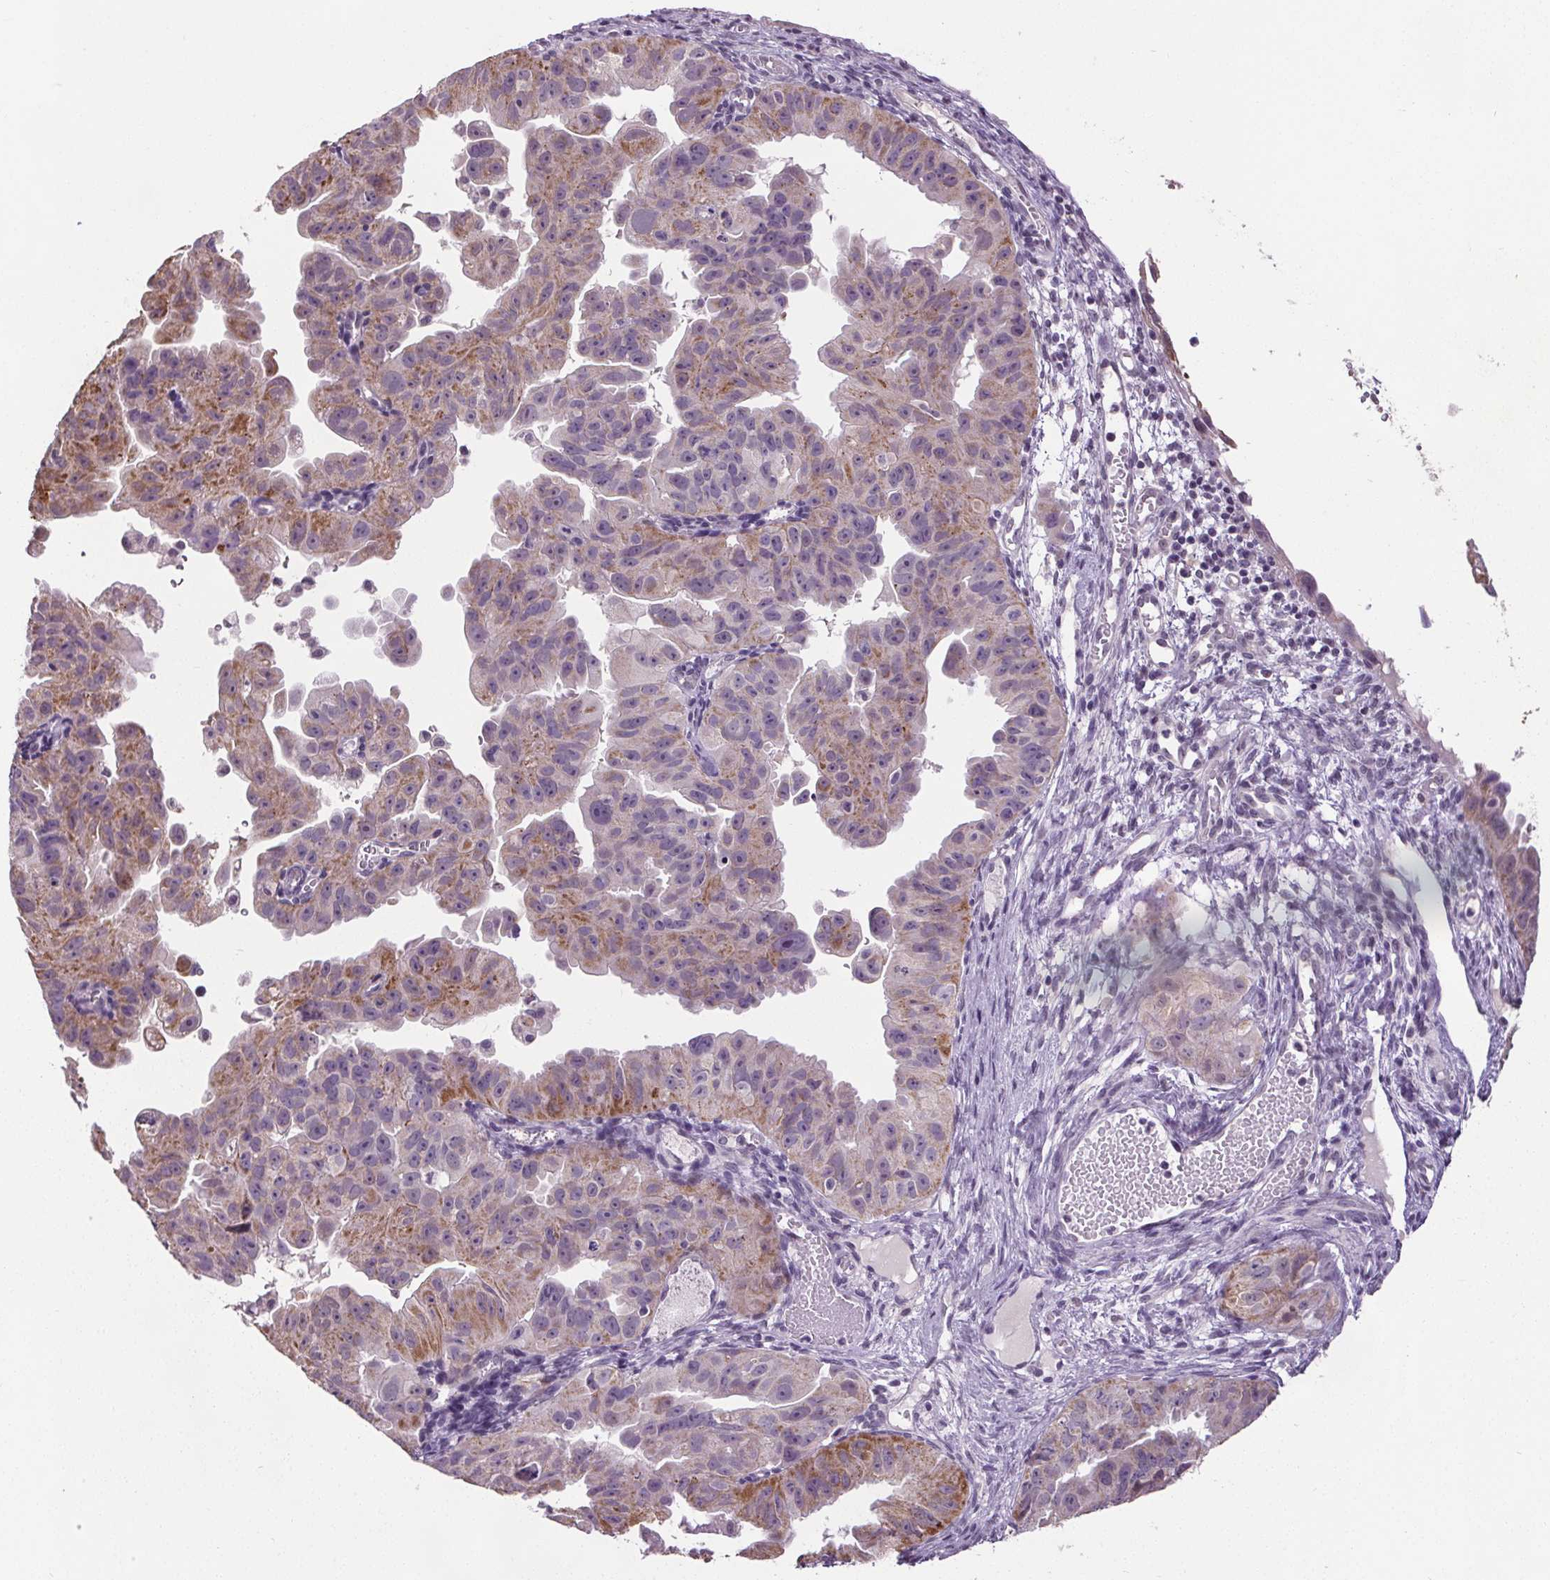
{"staining": {"intensity": "moderate", "quantity": "25%-75%", "location": "cytoplasmic/membranous"}, "tissue": "ovarian cancer", "cell_type": "Tumor cells", "image_type": "cancer", "snomed": [{"axis": "morphology", "description": "Carcinoma, endometroid"}, {"axis": "topography", "description": "Ovary"}], "caption": "Ovarian endometroid carcinoma stained for a protein exhibits moderate cytoplasmic/membranous positivity in tumor cells.", "gene": "SLC2A9", "patient": {"sex": "female", "age": 85}}